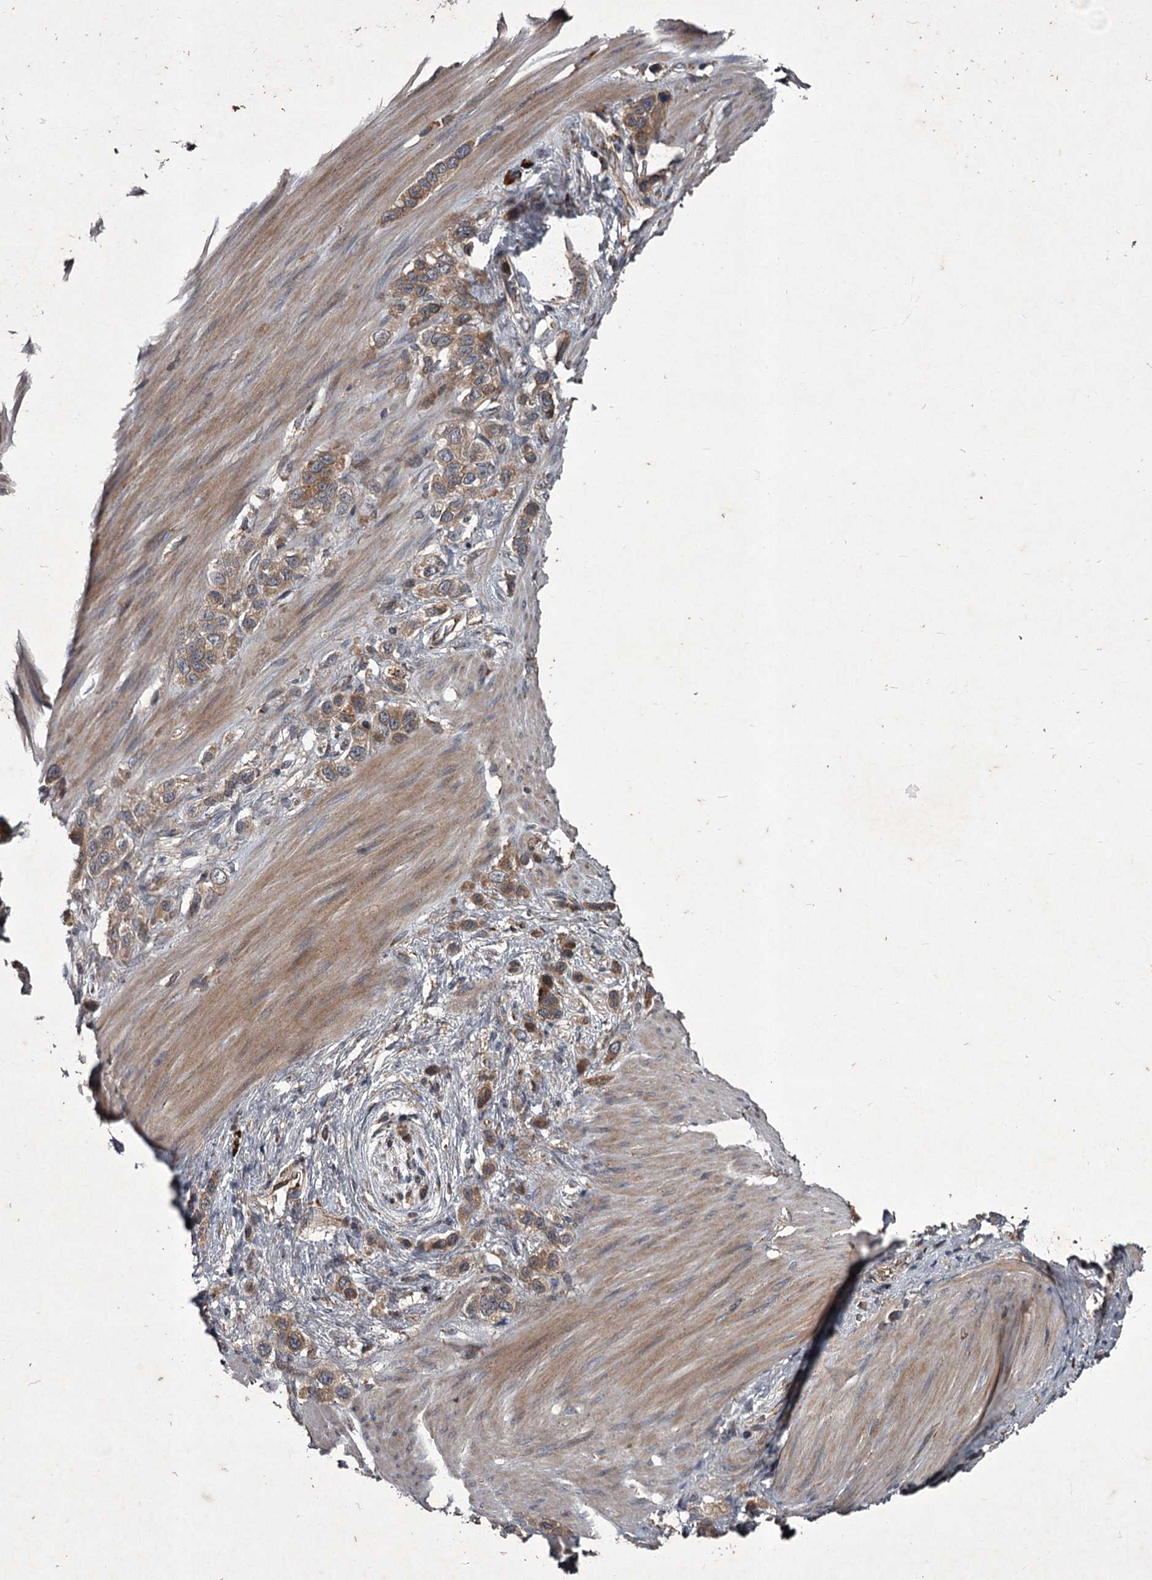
{"staining": {"intensity": "weak", "quantity": ">75%", "location": "cytoplasmic/membranous"}, "tissue": "stomach cancer", "cell_type": "Tumor cells", "image_type": "cancer", "snomed": [{"axis": "morphology", "description": "Adenocarcinoma, NOS"}, {"axis": "morphology", "description": "Adenocarcinoma, High grade"}, {"axis": "topography", "description": "Stomach, upper"}, {"axis": "topography", "description": "Stomach, lower"}], "caption": "There is low levels of weak cytoplasmic/membranous expression in tumor cells of stomach cancer (adenocarcinoma), as demonstrated by immunohistochemical staining (brown color).", "gene": "UNC93B1", "patient": {"sex": "female", "age": 65}}